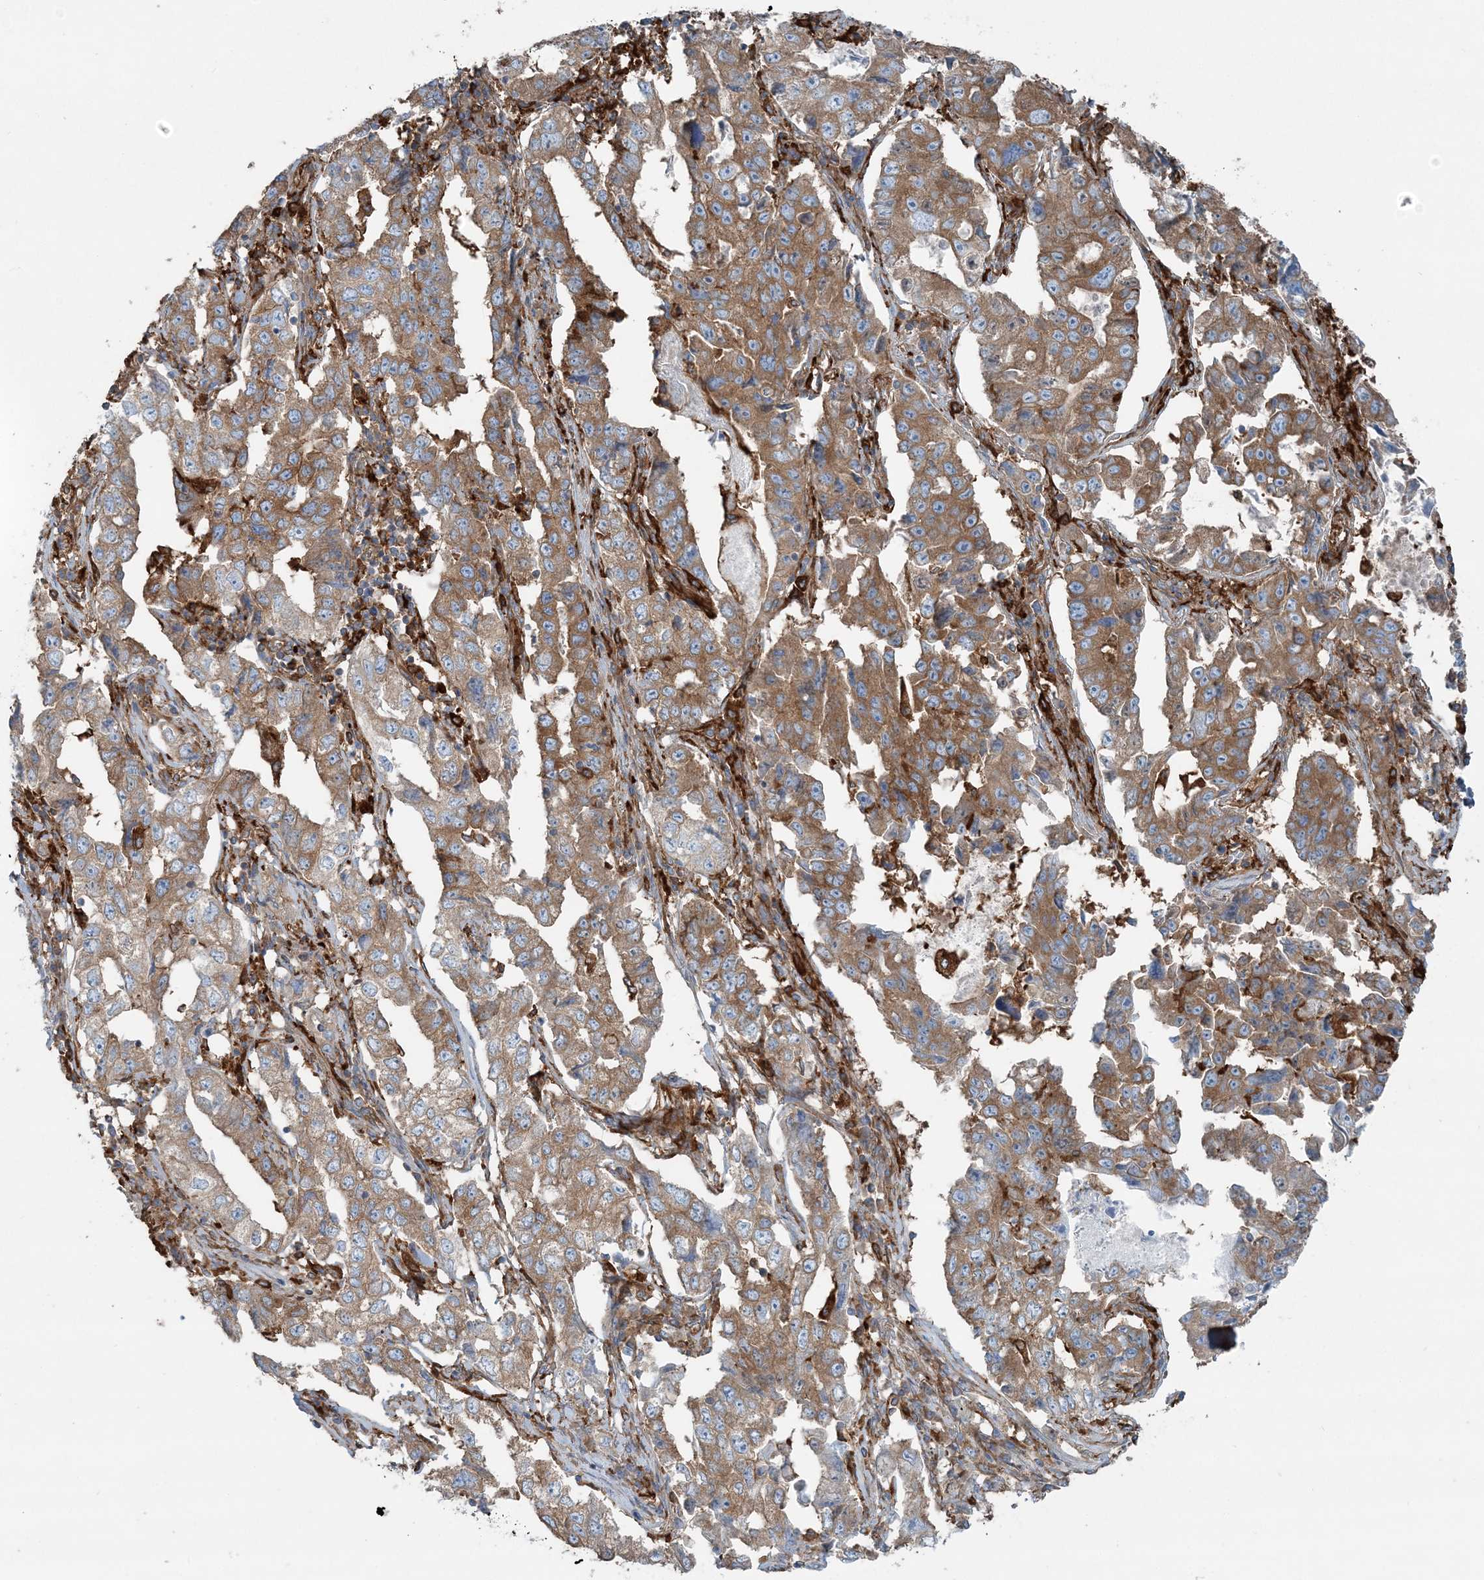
{"staining": {"intensity": "moderate", "quantity": ">75%", "location": "cytoplasmic/membranous"}, "tissue": "lung cancer", "cell_type": "Tumor cells", "image_type": "cancer", "snomed": [{"axis": "morphology", "description": "Adenocarcinoma, NOS"}, {"axis": "topography", "description": "Lung"}], "caption": "An image of lung adenocarcinoma stained for a protein exhibits moderate cytoplasmic/membranous brown staining in tumor cells.", "gene": "SNX2", "patient": {"sex": "female", "age": 51}}